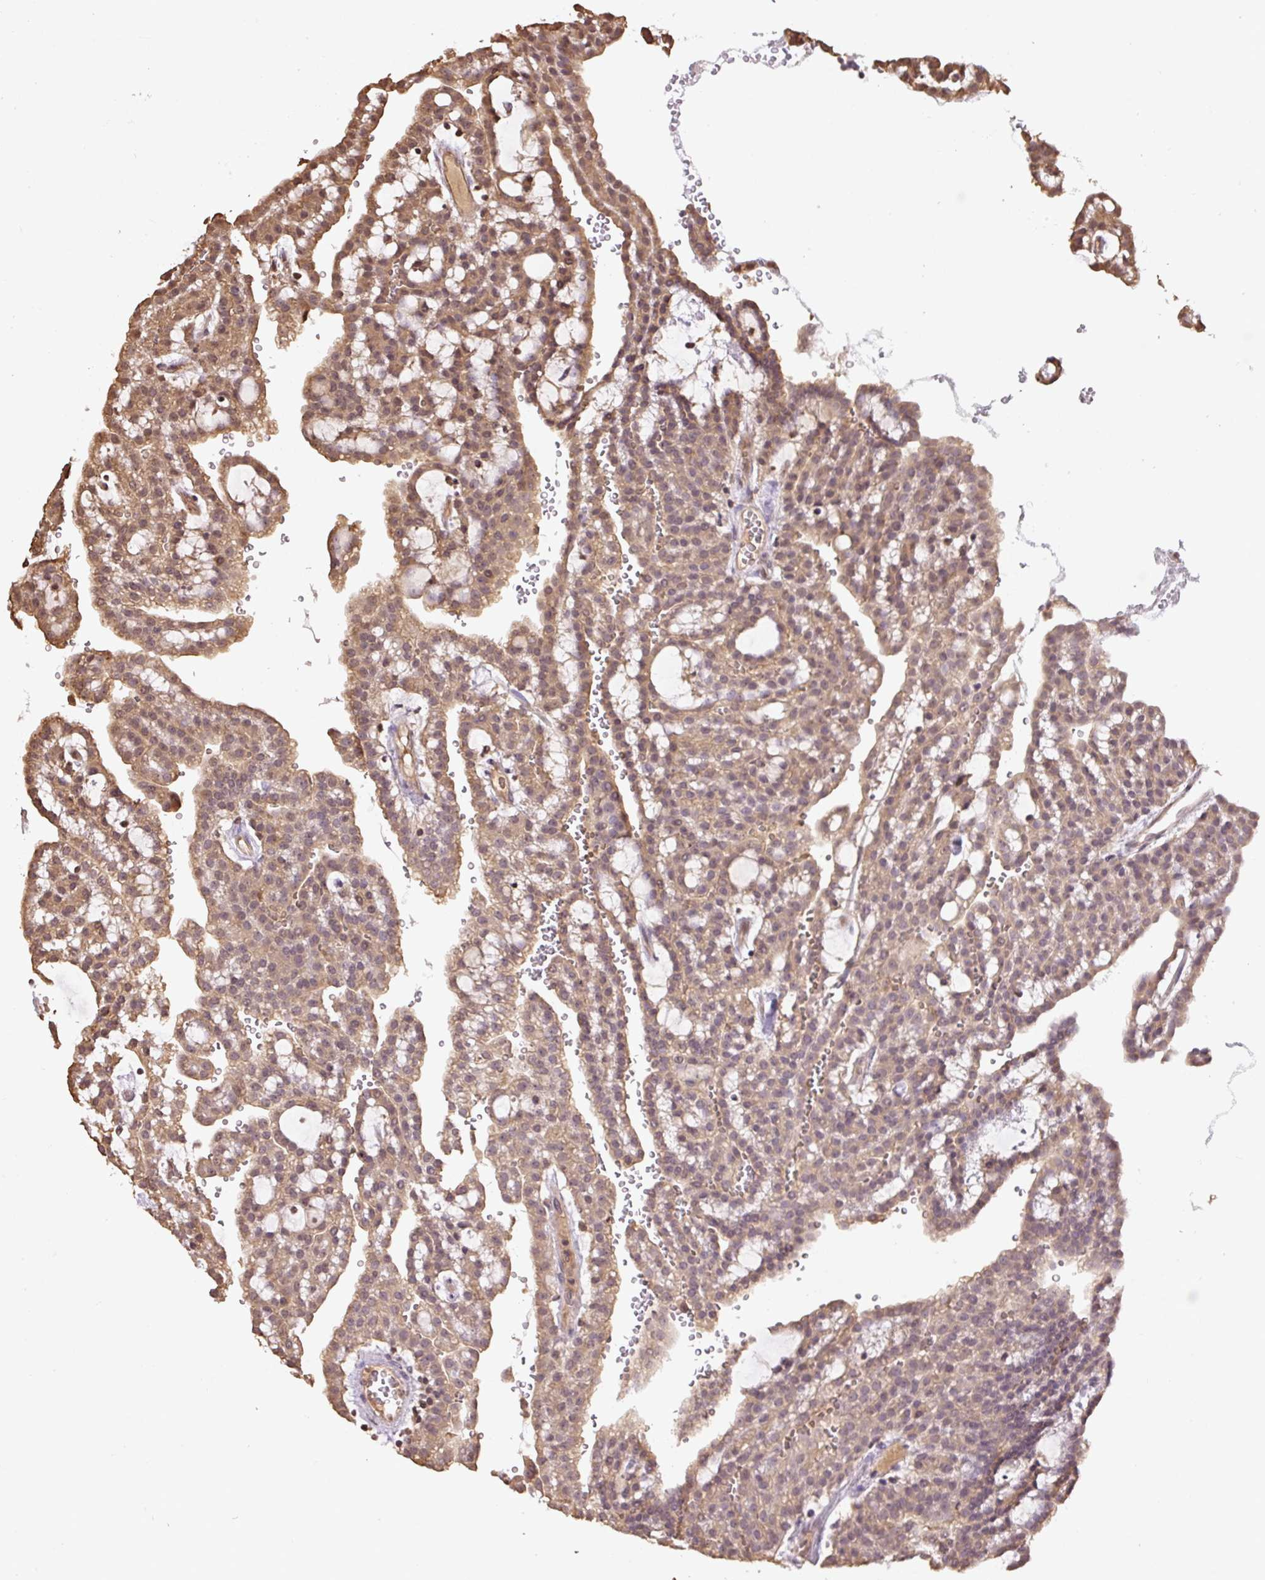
{"staining": {"intensity": "moderate", "quantity": ">75%", "location": "cytoplasmic/membranous,nuclear"}, "tissue": "renal cancer", "cell_type": "Tumor cells", "image_type": "cancer", "snomed": [{"axis": "morphology", "description": "Adenocarcinoma, NOS"}, {"axis": "topography", "description": "Kidney"}], "caption": "Tumor cells exhibit medium levels of moderate cytoplasmic/membranous and nuclear positivity in about >75% of cells in human renal cancer (adenocarcinoma).", "gene": "TMEM170B", "patient": {"sex": "male", "age": 63}}